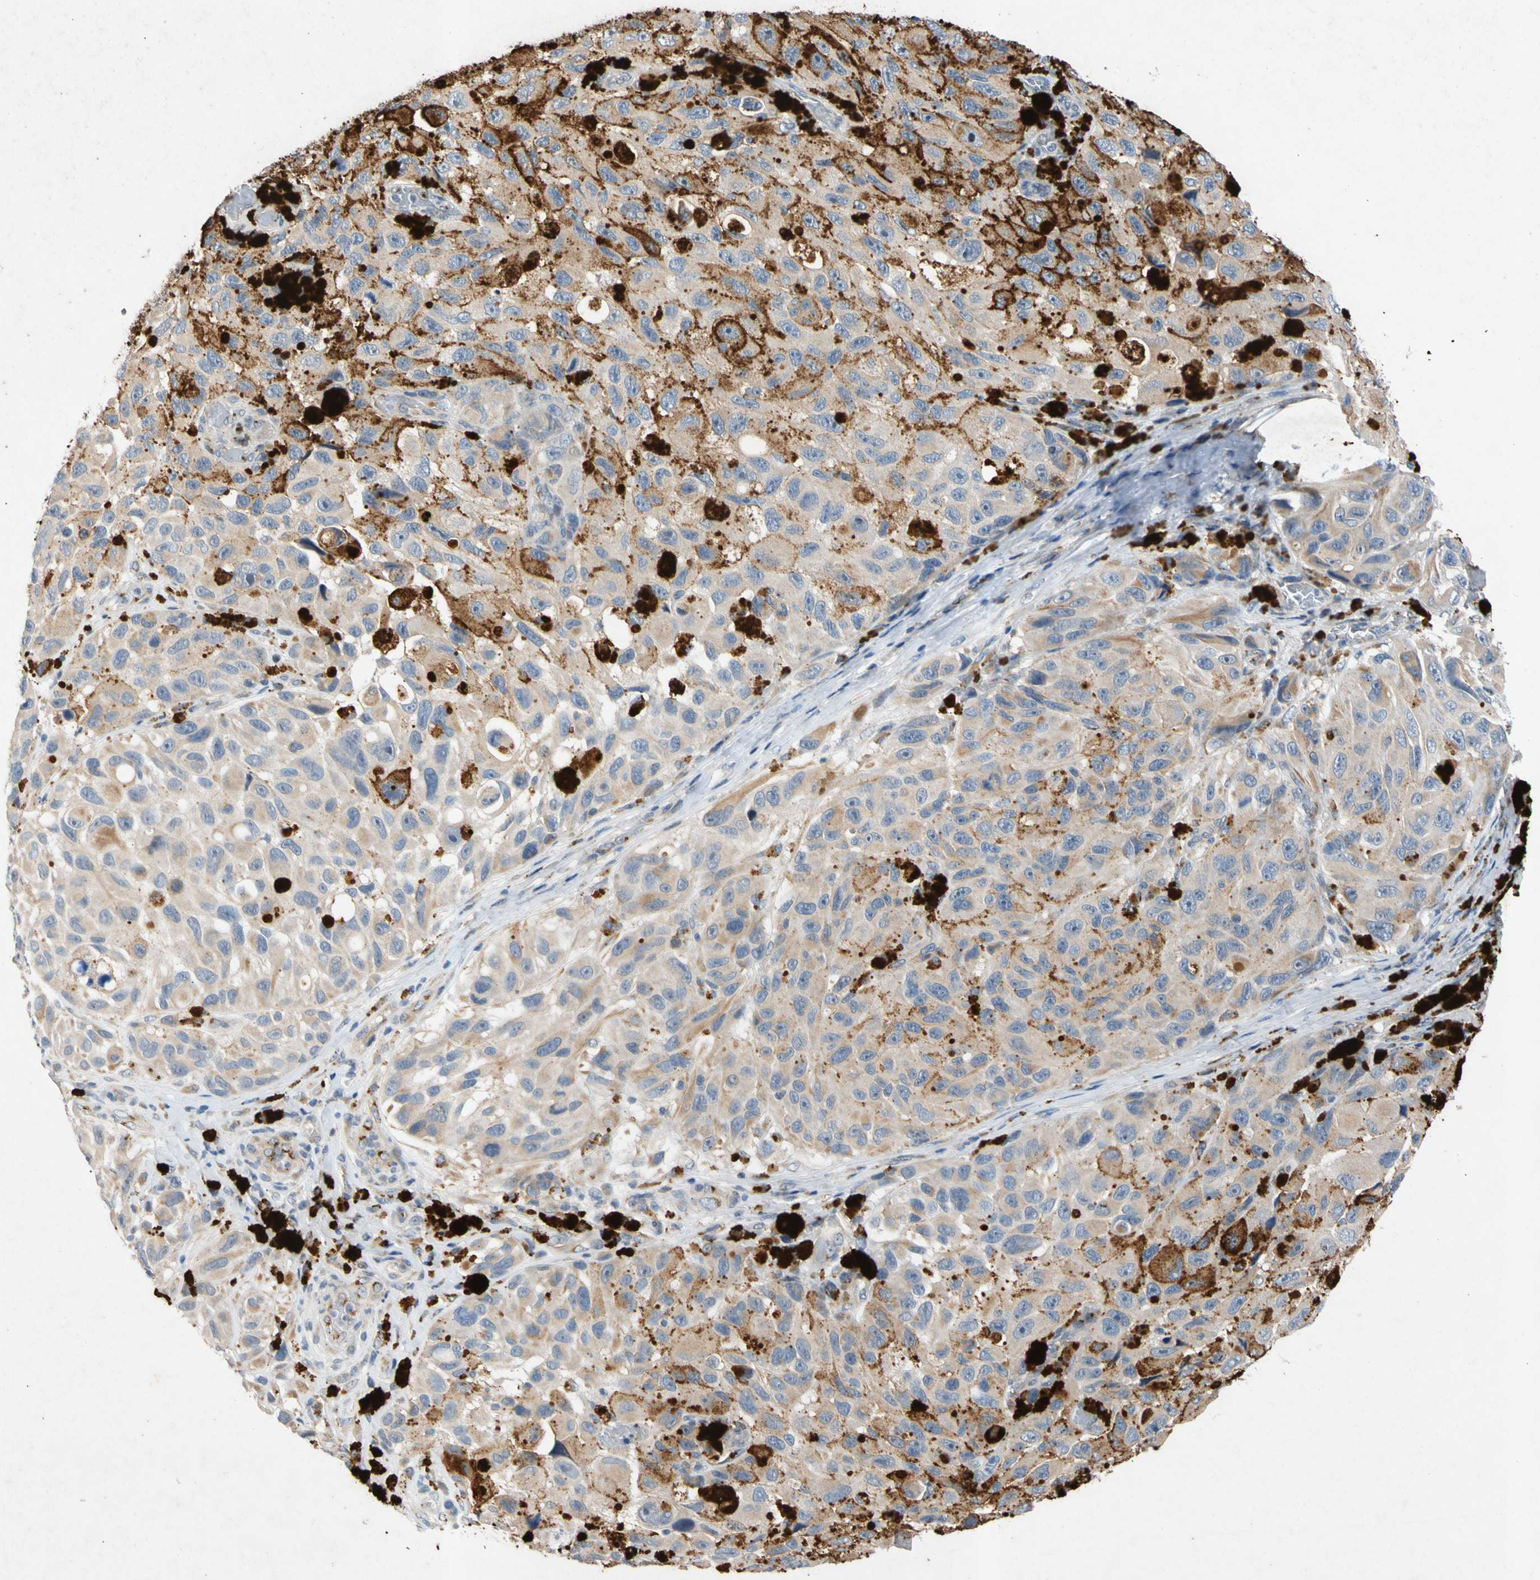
{"staining": {"intensity": "weak", "quantity": ">75%", "location": "cytoplasmic/membranous"}, "tissue": "melanoma", "cell_type": "Tumor cells", "image_type": "cancer", "snomed": [{"axis": "morphology", "description": "Malignant melanoma, NOS"}, {"axis": "topography", "description": "Skin"}], "caption": "There is low levels of weak cytoplasmic/membranous expression in tumor cells of malignant melanoma, as demonstrated by immunohistochemical staining (brown color).", "gene": "GASK1B", "patient": {"sex": "female", "age": 73}}